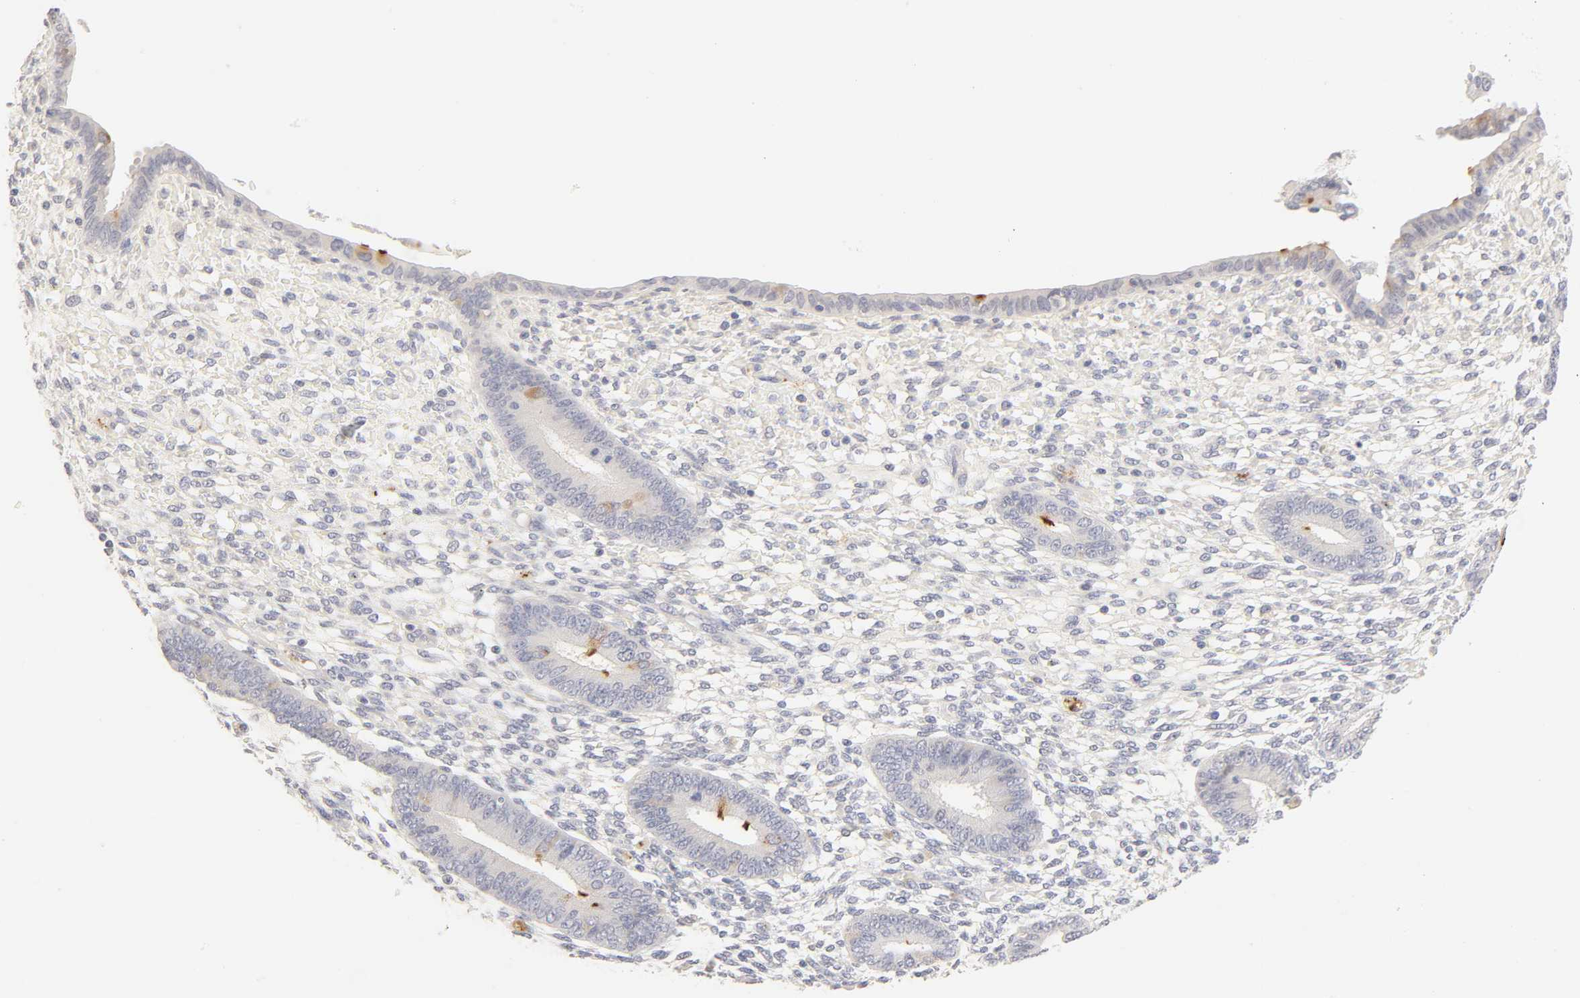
{"staining": {"intensity": "negative", "quantity": "none", "location": "none"}, "tissue": "endometrium", "cell_type": "Cells in endometrial stroma", "image_type": "normal", "snomed": [{"axis": "morphology", "description": "Normal tissue, NOS"}, {"axis": "topography", "description": "Endometrium"}], "caption": "Immunohistochemical staining of unremarkable endometrium displays no significant expression in cells in endometrial stroma.", "gene": "CYP4B1", "patient": {"sex": "female", "age": 42}}